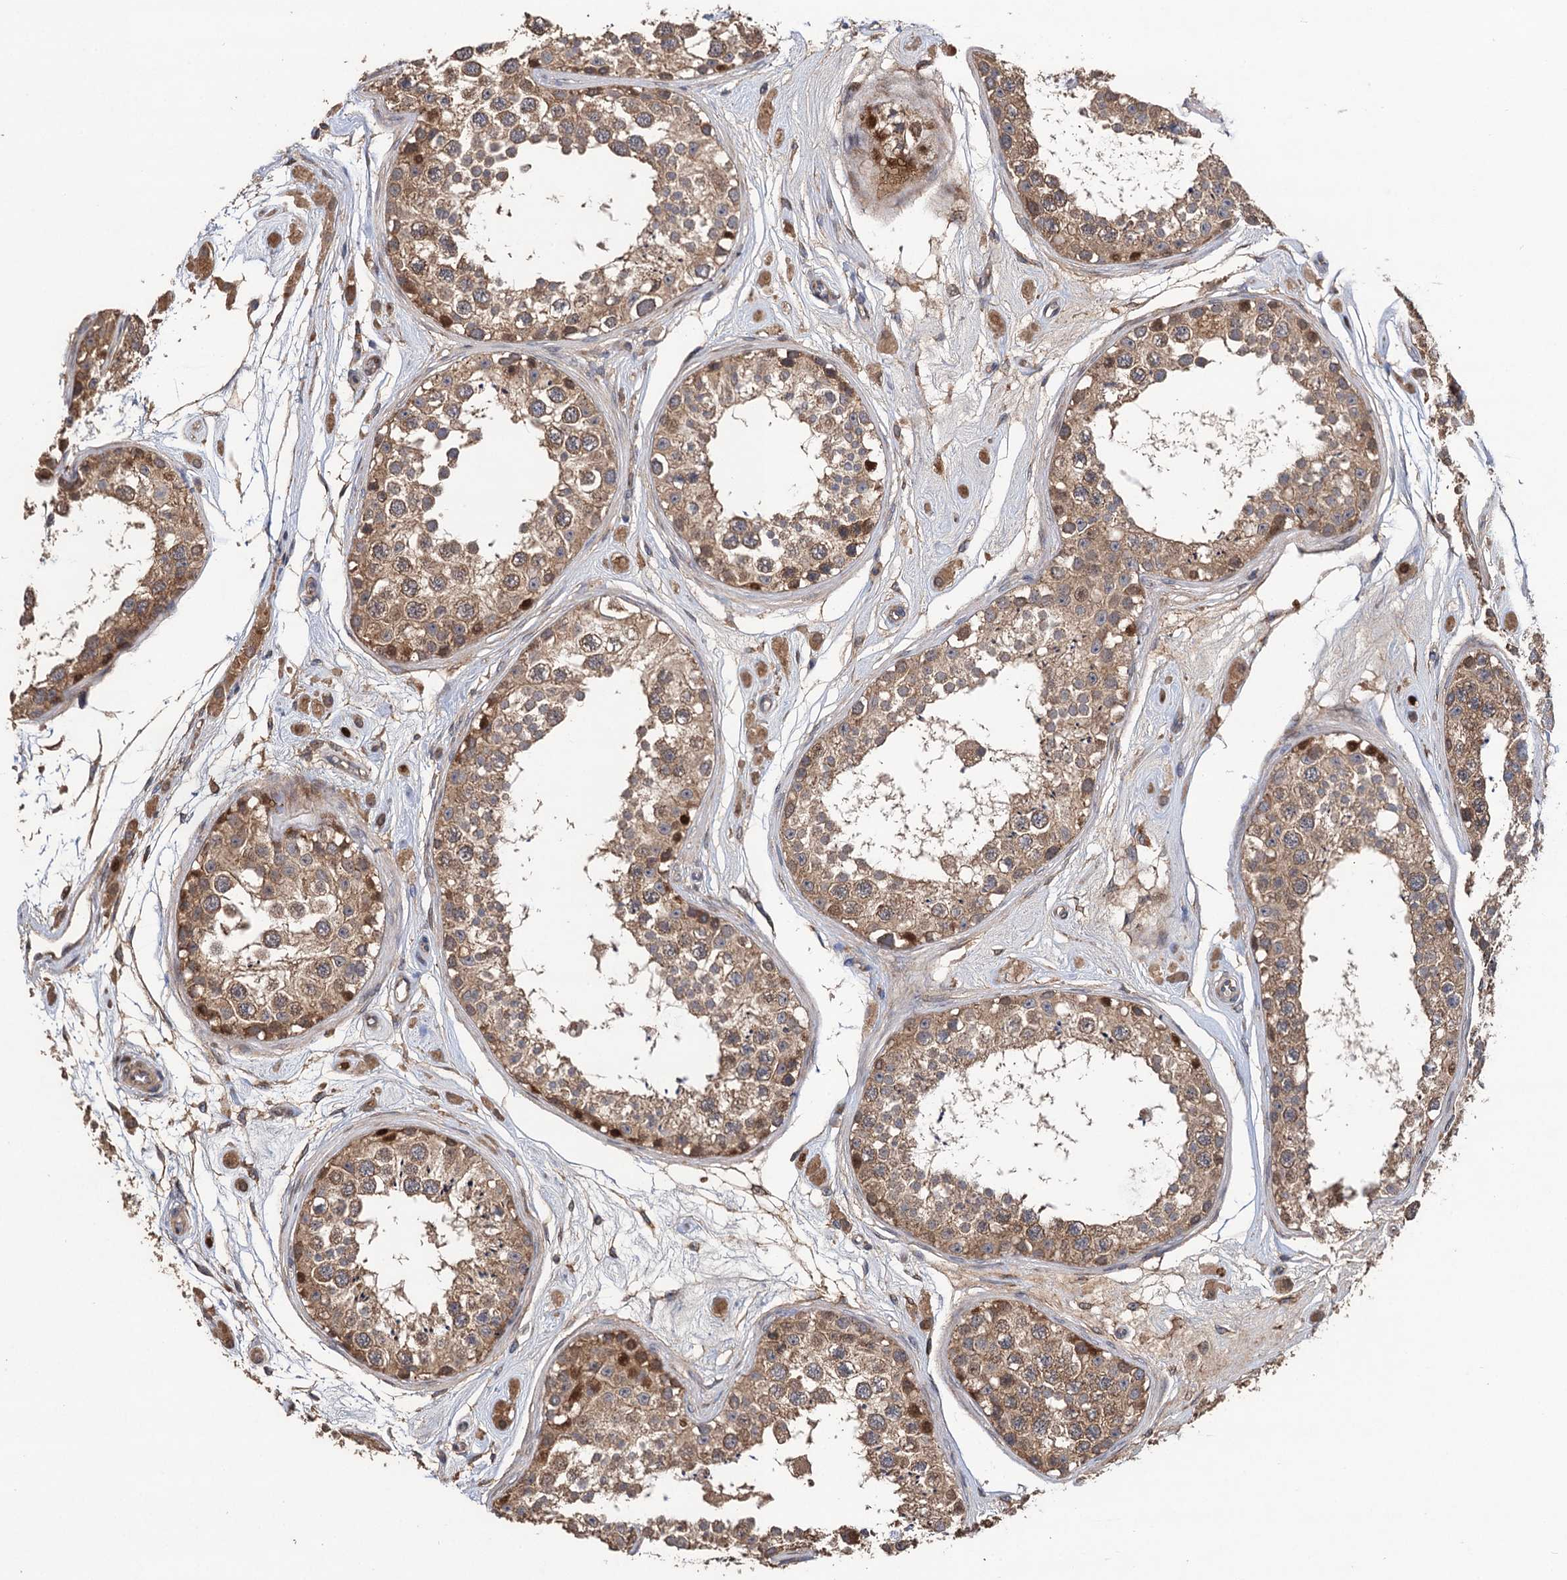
{"staining": {"intensity": "moderate", "quantity": ">75%", "location": "cytoplasmic/membranous,nuclear"}, "tissue": "testis", "cell_type": "Cells in seminiferous ducts", "image_type": "normal", "snomed": [{"axis": "morphology", "description": "Normal tissue, NOS"}, {"axis": "topography", "description": "Testis"}], "caption": "Immunohistochemical staining of unremarkable human testis displays medium levels of moderate cytoplasmic/membranous,nuclear expression in approximately >75% of cells in seminiferous ducts. Using DAB (3,3'-diaminobenzidine) (brown) and hematoxylin (blue) stains, captured at high magnification using brightfield microscopy.", "gene": "TMEM39B", "patient": {"sex": "male", "age": 25}}